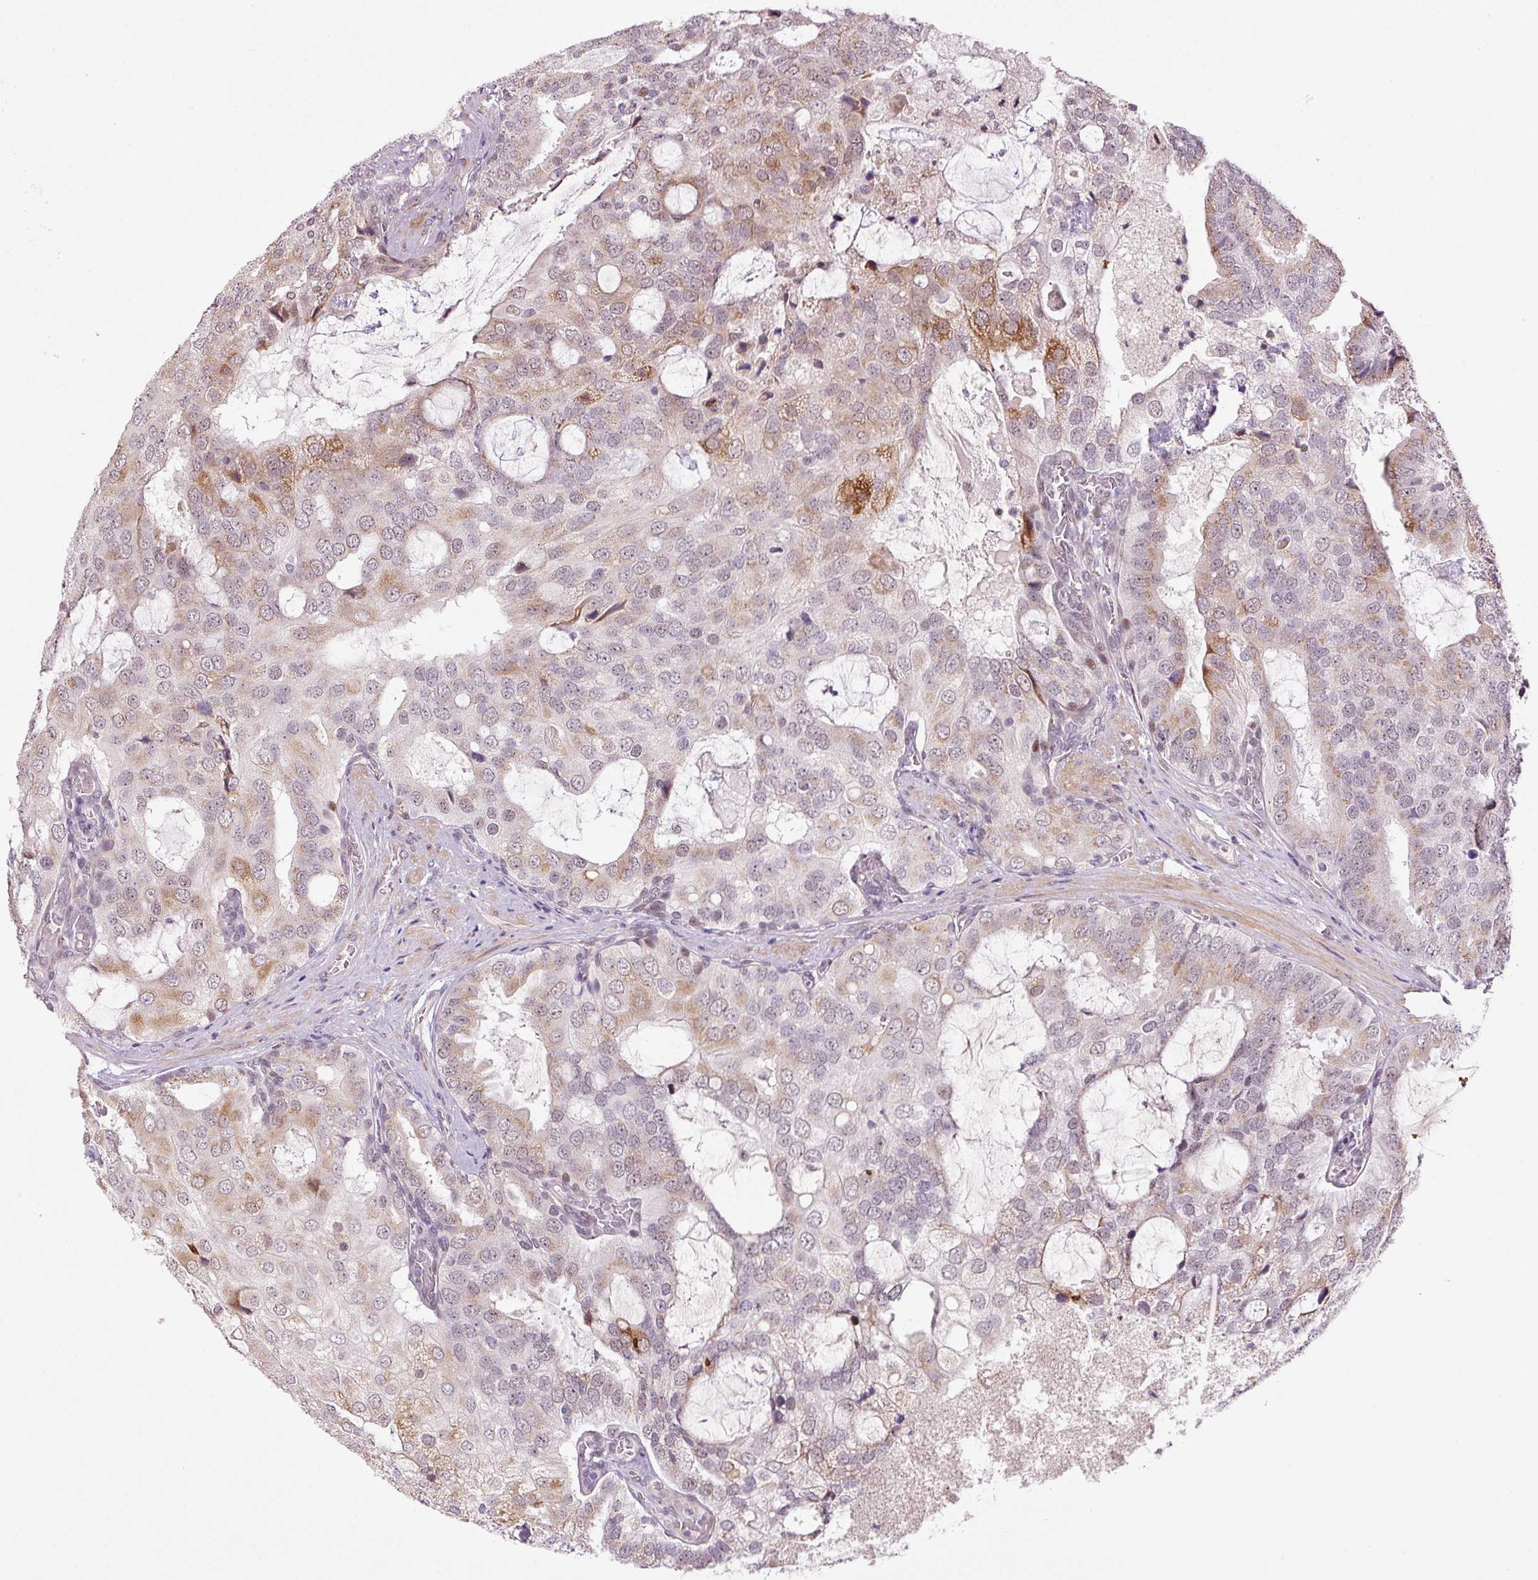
{"staining": {"intensity": "moderate", "quantity": "<25%", "location": "cytoplasmic/membranous"}, "tissue": "prostate cancer", "cell_type": "Tumor cells", "image_type": "cancer", "snomed": [{"axis": "morphology", "description": "Adenocarcinoma, High grade"}, {"axis": "topography", "description": "Prostate"}], "caption": "Prostate cancer stained for a protein (brown) exhibits moderate cytoplasmic/membranous positive staining in about <25% of tumor cells.", "gene": "ANKRD20A1", "patient": {"sex": "male", "age": 55}}